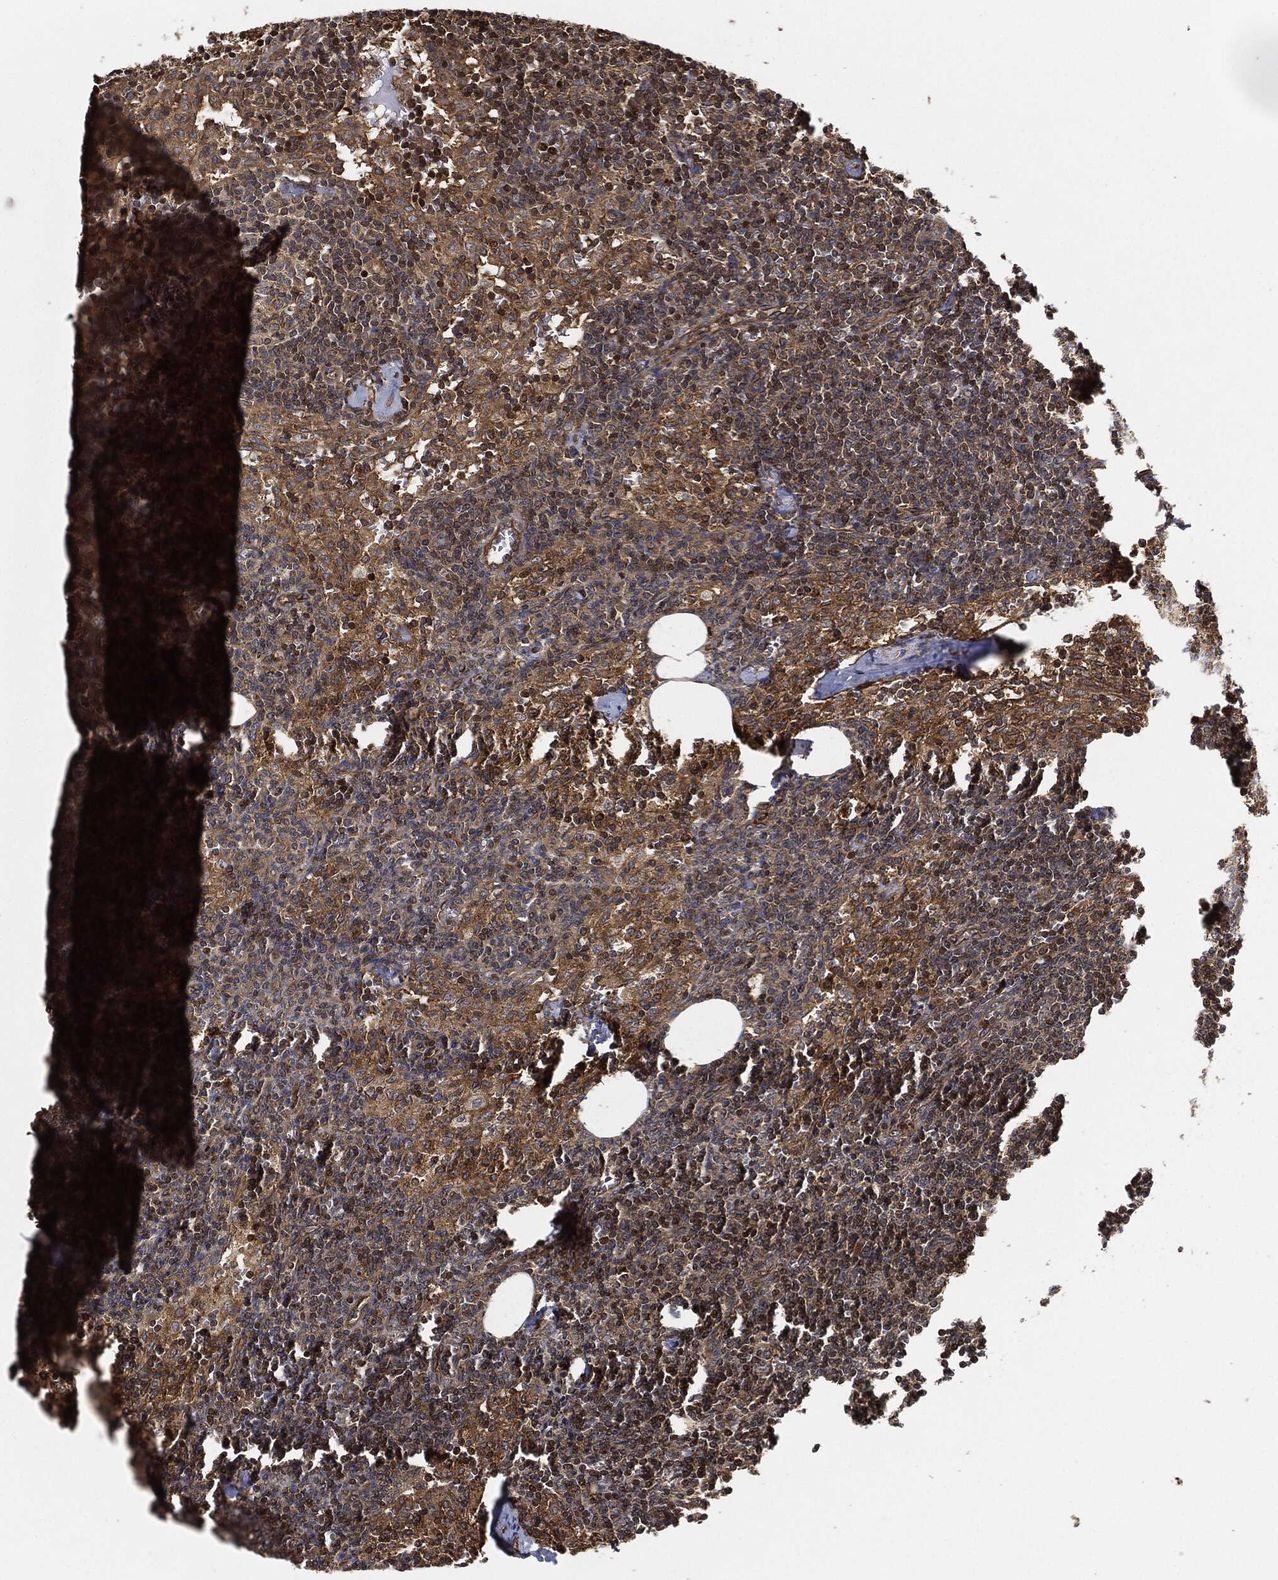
{"staining": {"intensity": "weak", "quantity": "25%-75%", "location": "cytoplasmic/membranous"}, "tissue": "lymph node", "cell_type": "Germinal center cells", "image_type": "normal", "snomed": [{"axis": "morphology", "description": "Normal tissue, NOS"}, {"axis": "topography", "description": "Lymph node"}], "caption": "Immunohistochemical staining of normal human lymph node demonstrates low levels of weak cytoplasmic/membranous positivity in approximately 25%-75% of germinal center cells.", "gene": "MAP3K3", "patient": {"sex": "female", "age": 52}}